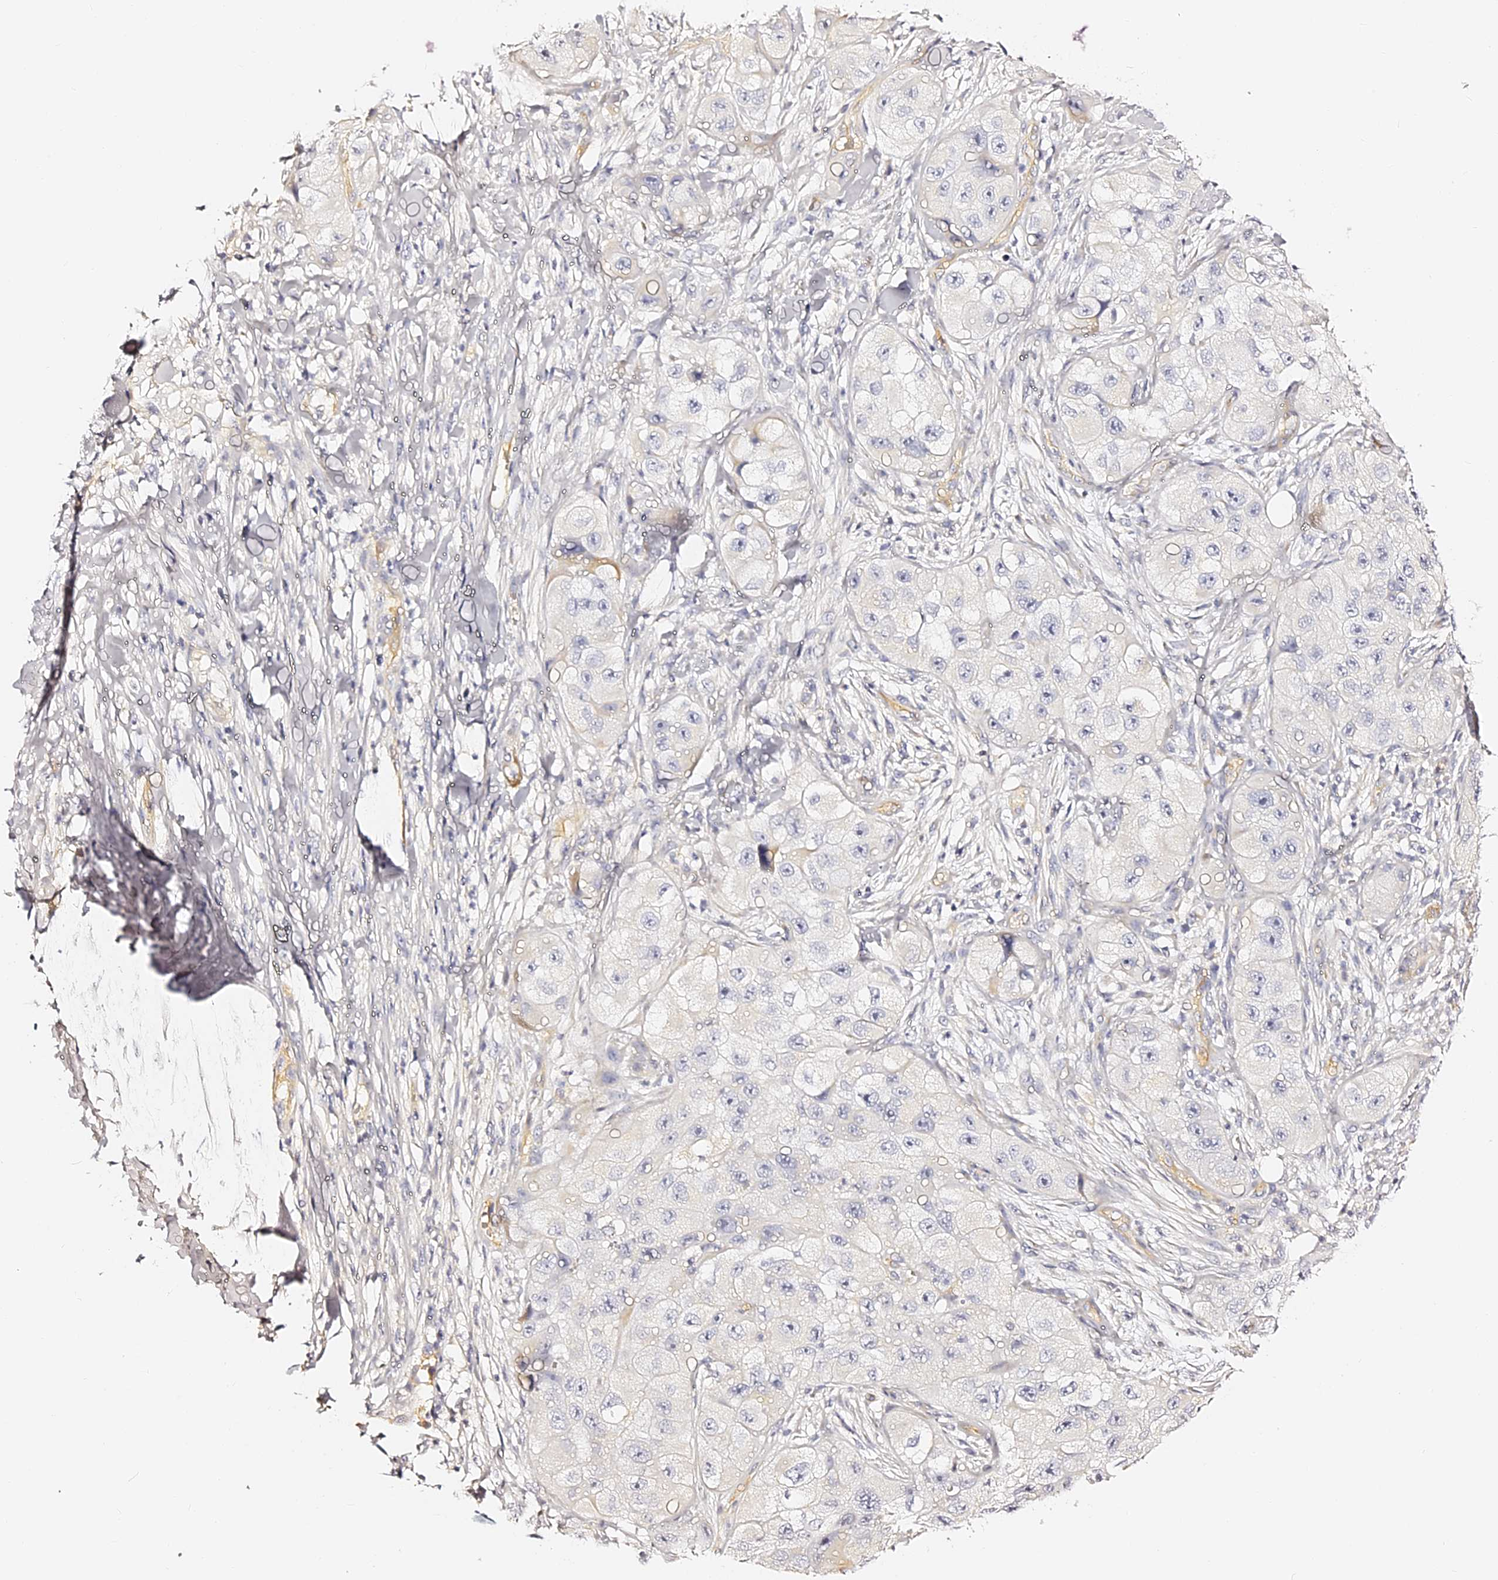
{"staining": {"intensity": "negative", "quantity": "none", "location": "none"}, "tissue": "skin cancer", "cell_type": "Tumor cells", "image_type": "cancer", "snomed": [{"axis": "morphology", "description": "Squamous cell carcinoma, NOS"}, {"axis": "topography", "description": "Skin"}, {"axis": "topography", "description": "Subcutis"}], "caption": "The immunohistochemistry (IHC) micrograph has no significant positivity in tumor cells of skin cancer (squamous cell carcinoma) tissue.", "gene": "SLC1A3", "patient": {"sex": "male", "age": 73}}